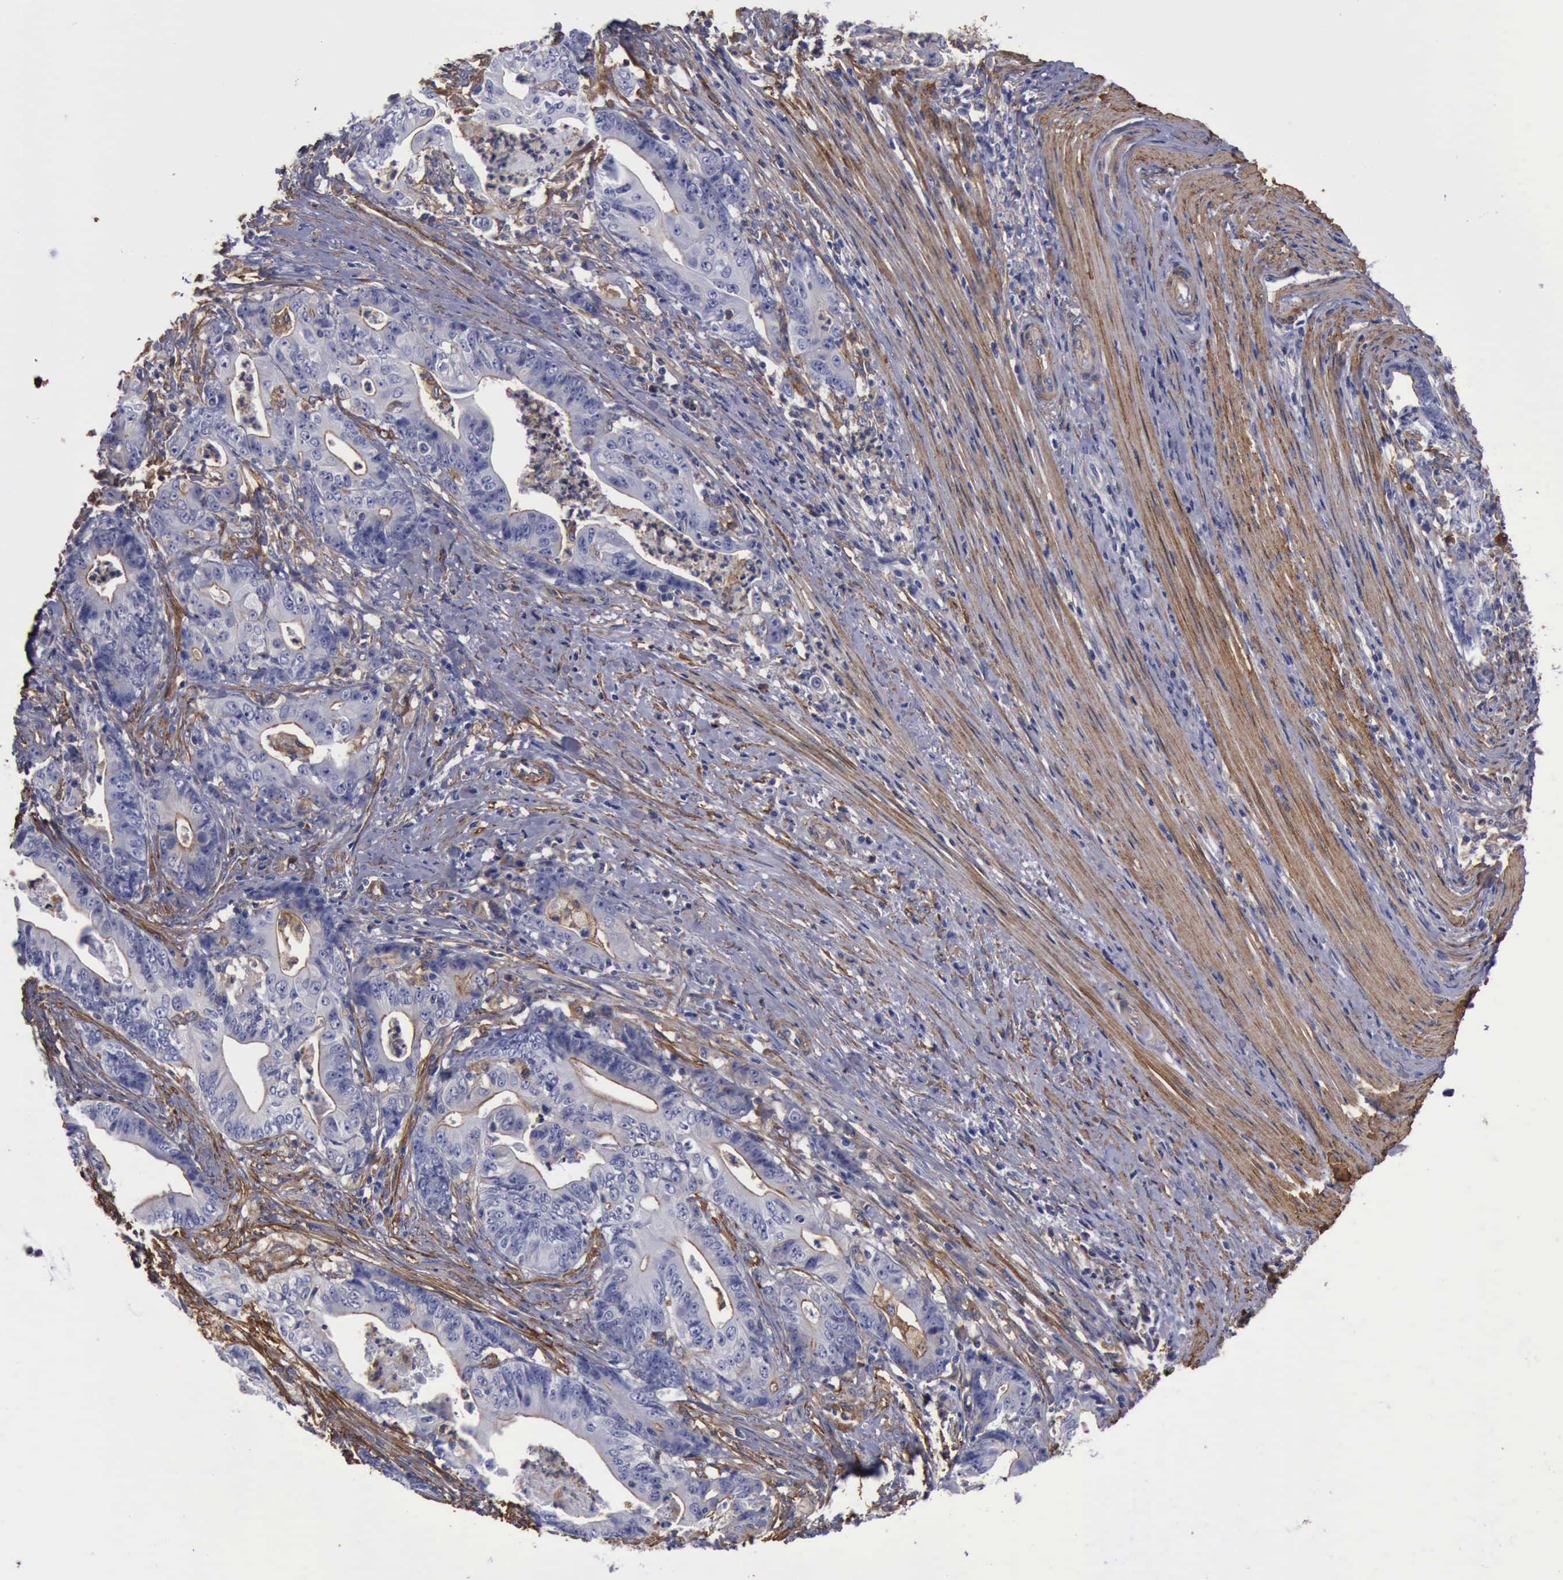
{"staining": {"intensity": "weak", "quantity": "<25%", "location": "cytoplasmic/membranous"}, "tissue": "stomach cancer", "cell_type": "Tumor cells", "image_type": "cancer", "snomed": [{"axis": "morphology", "description": "Adenocarcinoma, NOS"}, {"axis": "topography", "description": "Stomach, lower"}], "caption": "Tumor cells are negative for protein expression in human stomach adenocarcinoma. Nuclei are stained in blue.", "gene": "FLNA", "patient": {"sex": "female", "age": 86}}